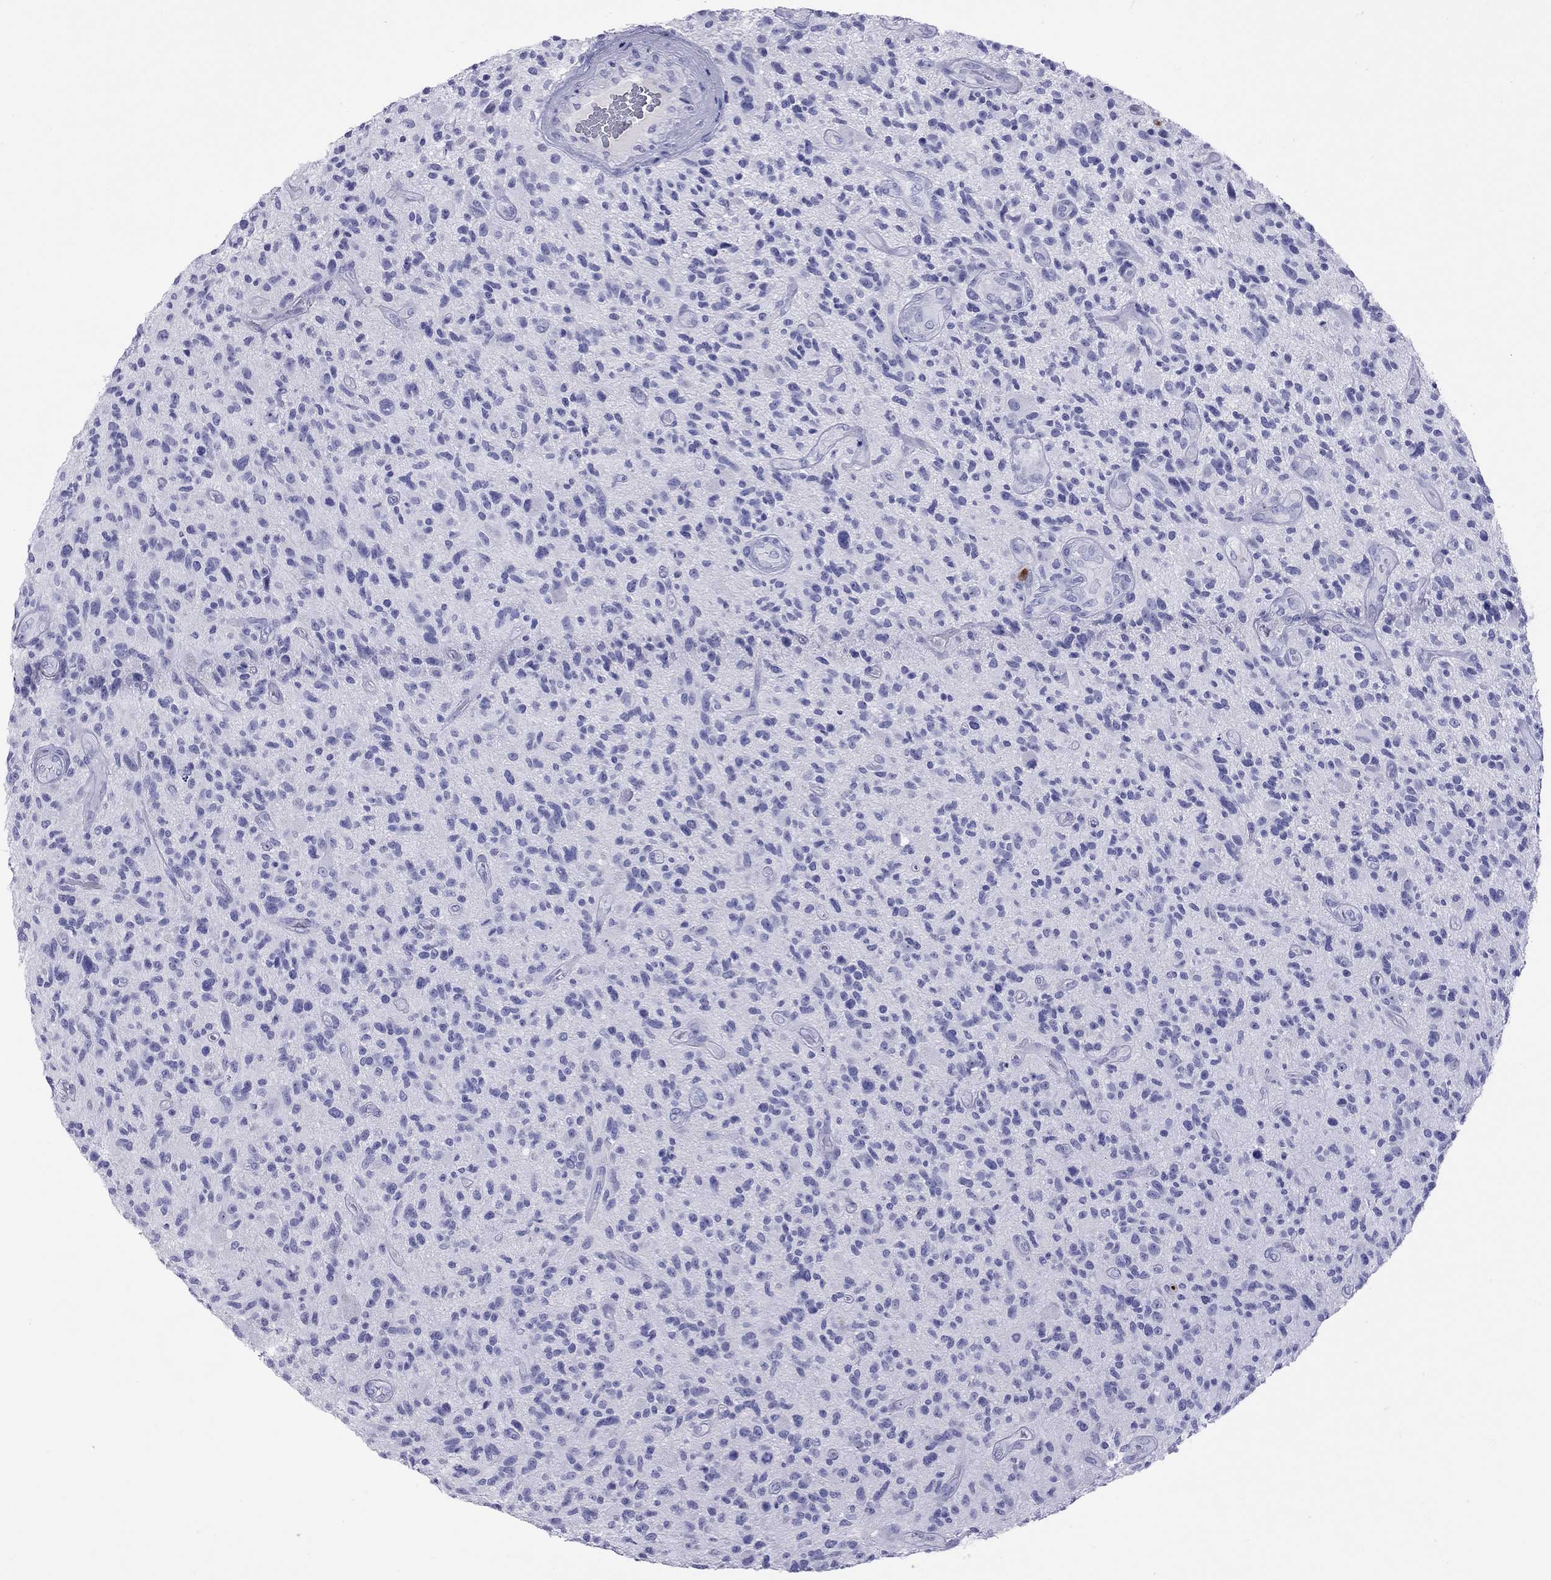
{"staining": {"intensity": "negative", "quantity": "none", "location": "none"}, "tissue": "glioma", "cell_type": "Tumor cells", "image_type": "cancer", "snomed": [{"axis": "morphology", "description": "Glioma, malignant, High grade"}, {"axis": "topography", "description": "Brain"}], "caption": "Immunohistochemical staining of human malignant glioma (high-grade) shows no significant staining in tumor cells.", "gene": "SLAMF1", "patient": {"sex": "male", "age": 47}}